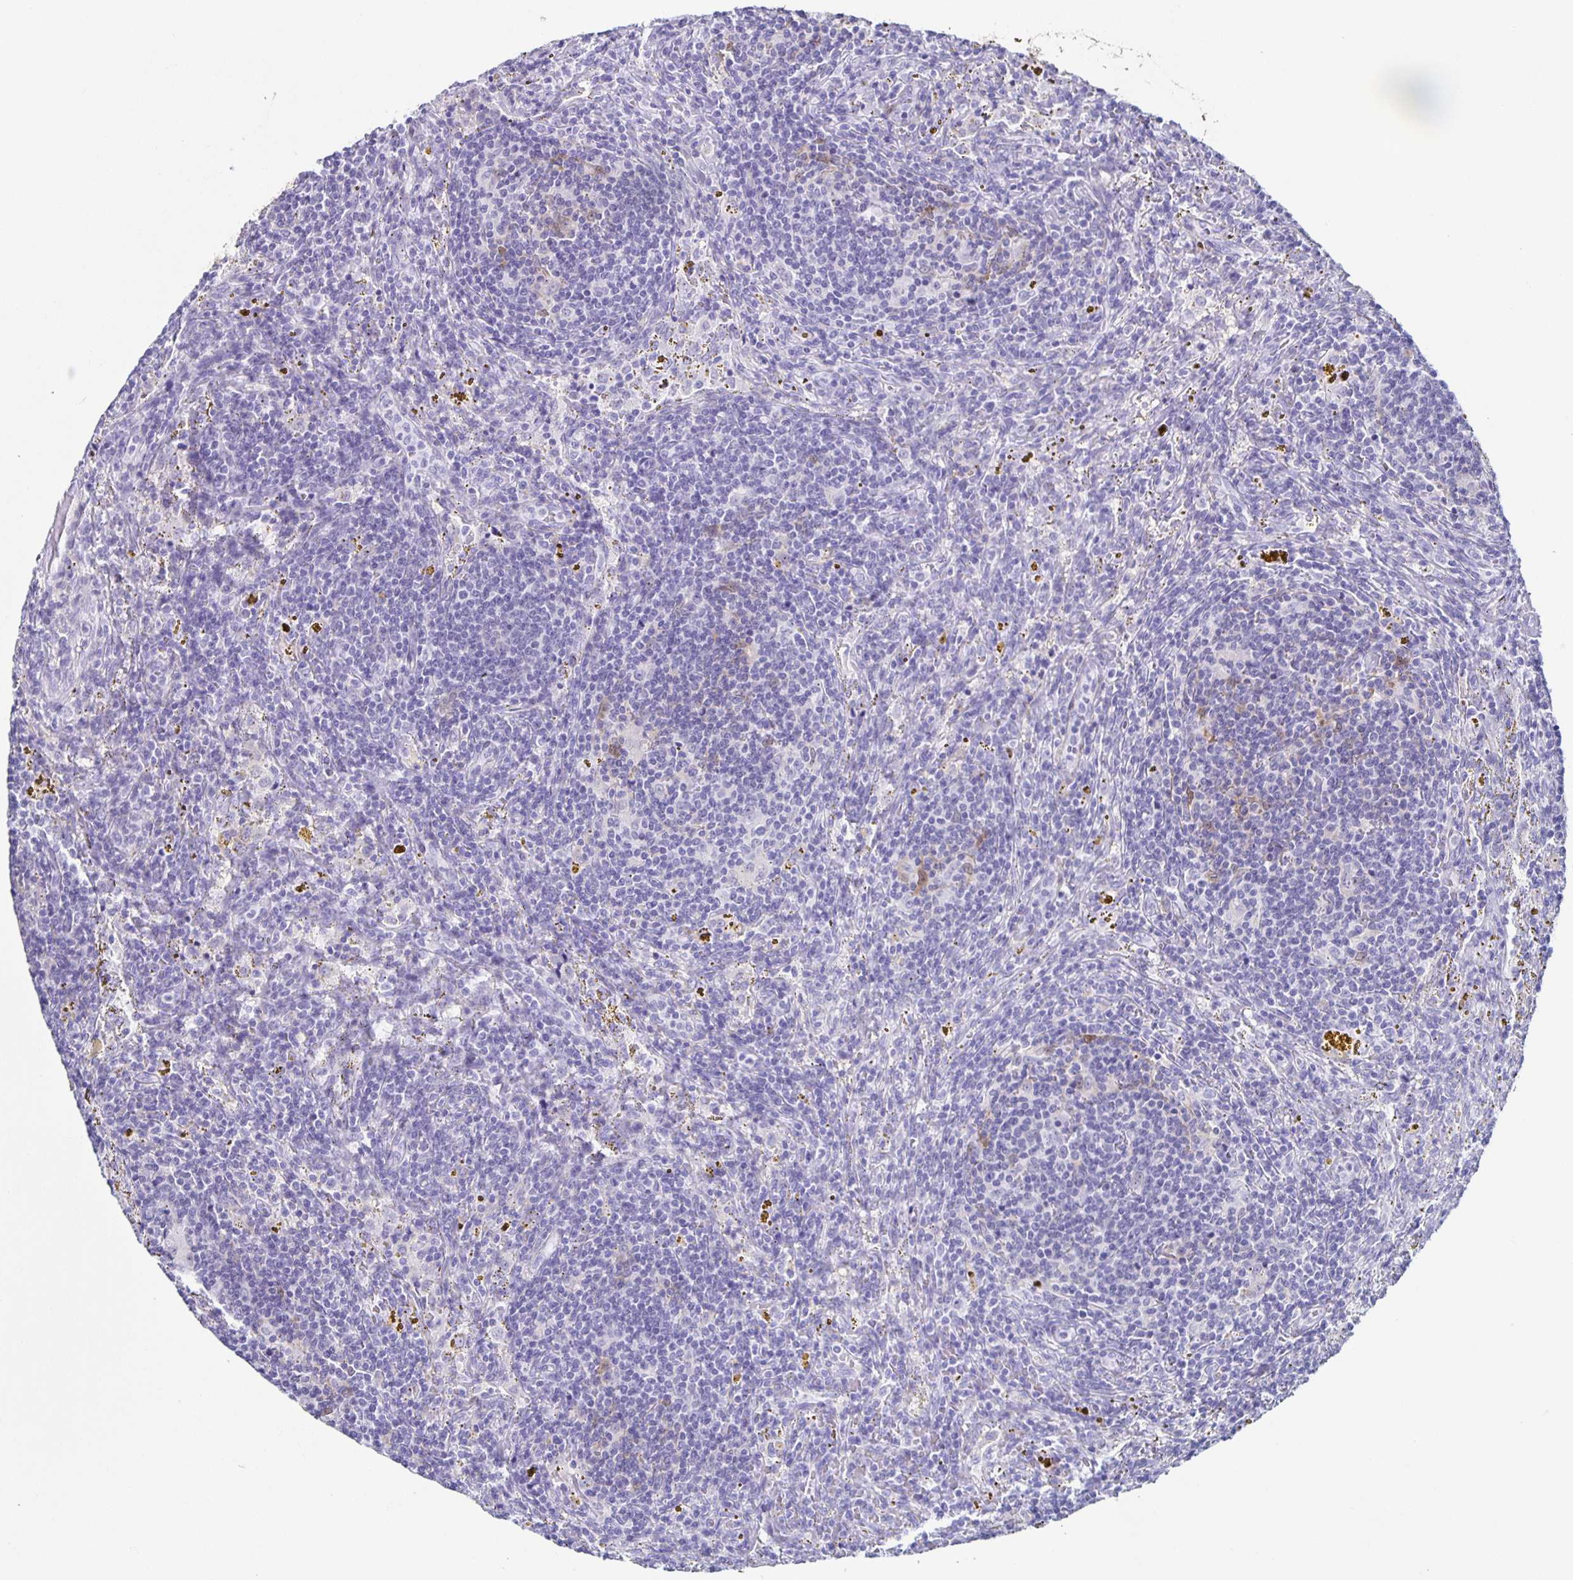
{"staining": {"intensity": "negative", "quantity": "none", "location": "none"}, "tissue": "lymphoma", "cell_type": "Tumor cells", "image_type": "cancer", "snomed": [{"axis": "morphology", "description": "Malignant lymphoma, non-Hodgkin's type, Low grade"}, {"axis": "topography", "description": "Spleen"}], "caption": "Low-grade malignant lymphoma, non-Hodgkin's type stained for a protein using immunohistochemistry shows no staining tumor cells.", "gene": "TPPP", "patient": {"sex": "female", "age": 70}}